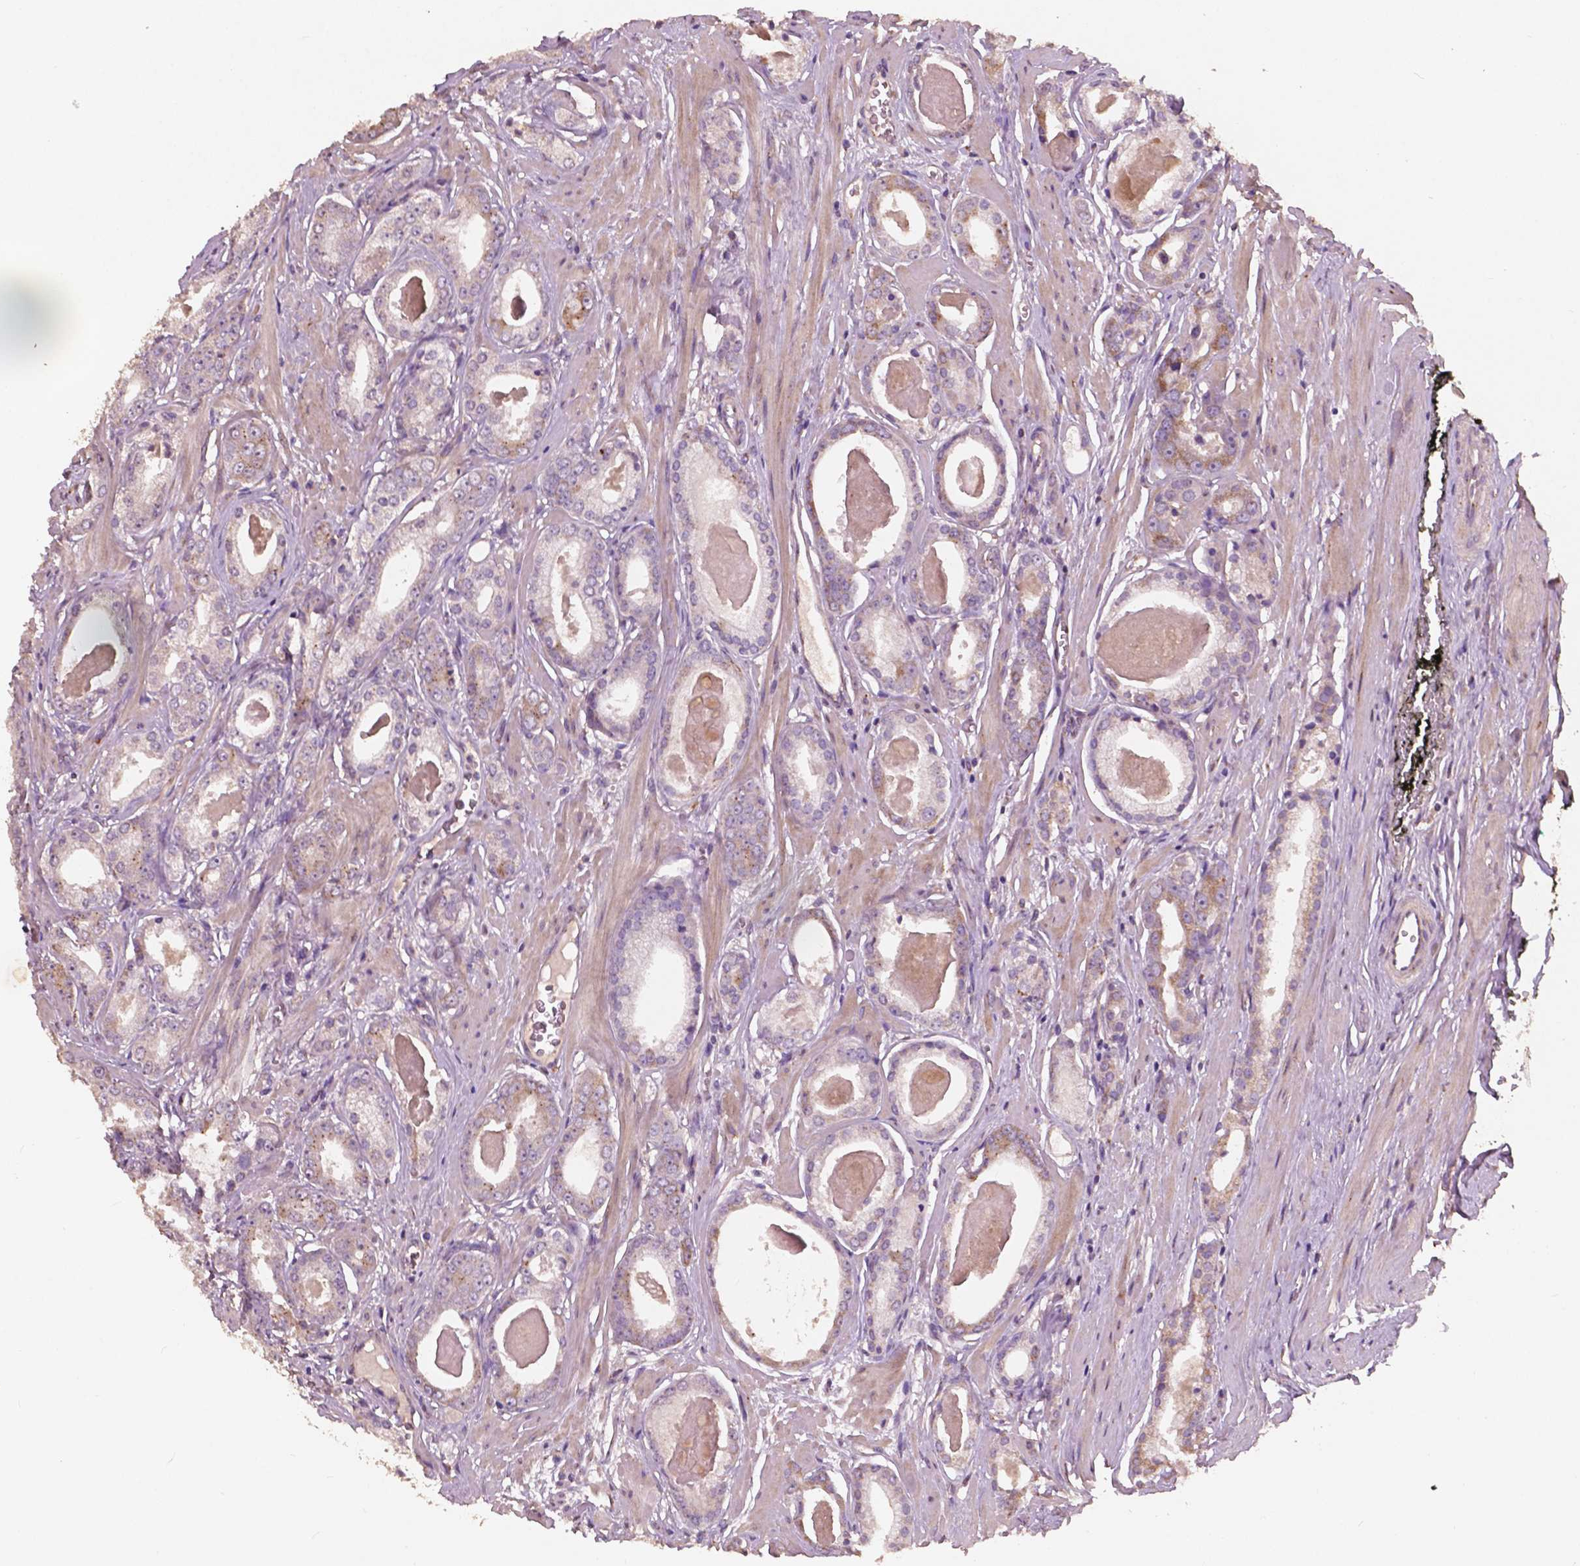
{"staining": {"intensity": "moderate", "quantity": "<25%", "location": "cytoplasmic/membranous"}, "tissue": "prostate cancer", "cell_type": "Tumor cells", "image_type": "cancer", "snomed": [{"axis": "morphology", "description": "Adenocarcinoma, NOS"}, {"axis": "morphology", "description": "Adenocarcinoma, Low grade"}, {"axis": "topography", "description": "Prostate"}], "caption": "Immunohistochemistry staining of adenocarcinoma (low-grade) (prostate), which shows low levels of moderate cytoplasmic/membranous positivity in about <25% of tumor cells indicating moderate cytoplasmic/membranous protein positivity. The staining was performed using DAB (3,3'-diaminobenzidine) (brown) for protein detection and nuclei were counterstained in hematoxylin (blue).", "gene": "CHPT1", "patient": {"sex": "male", "age": 64}}